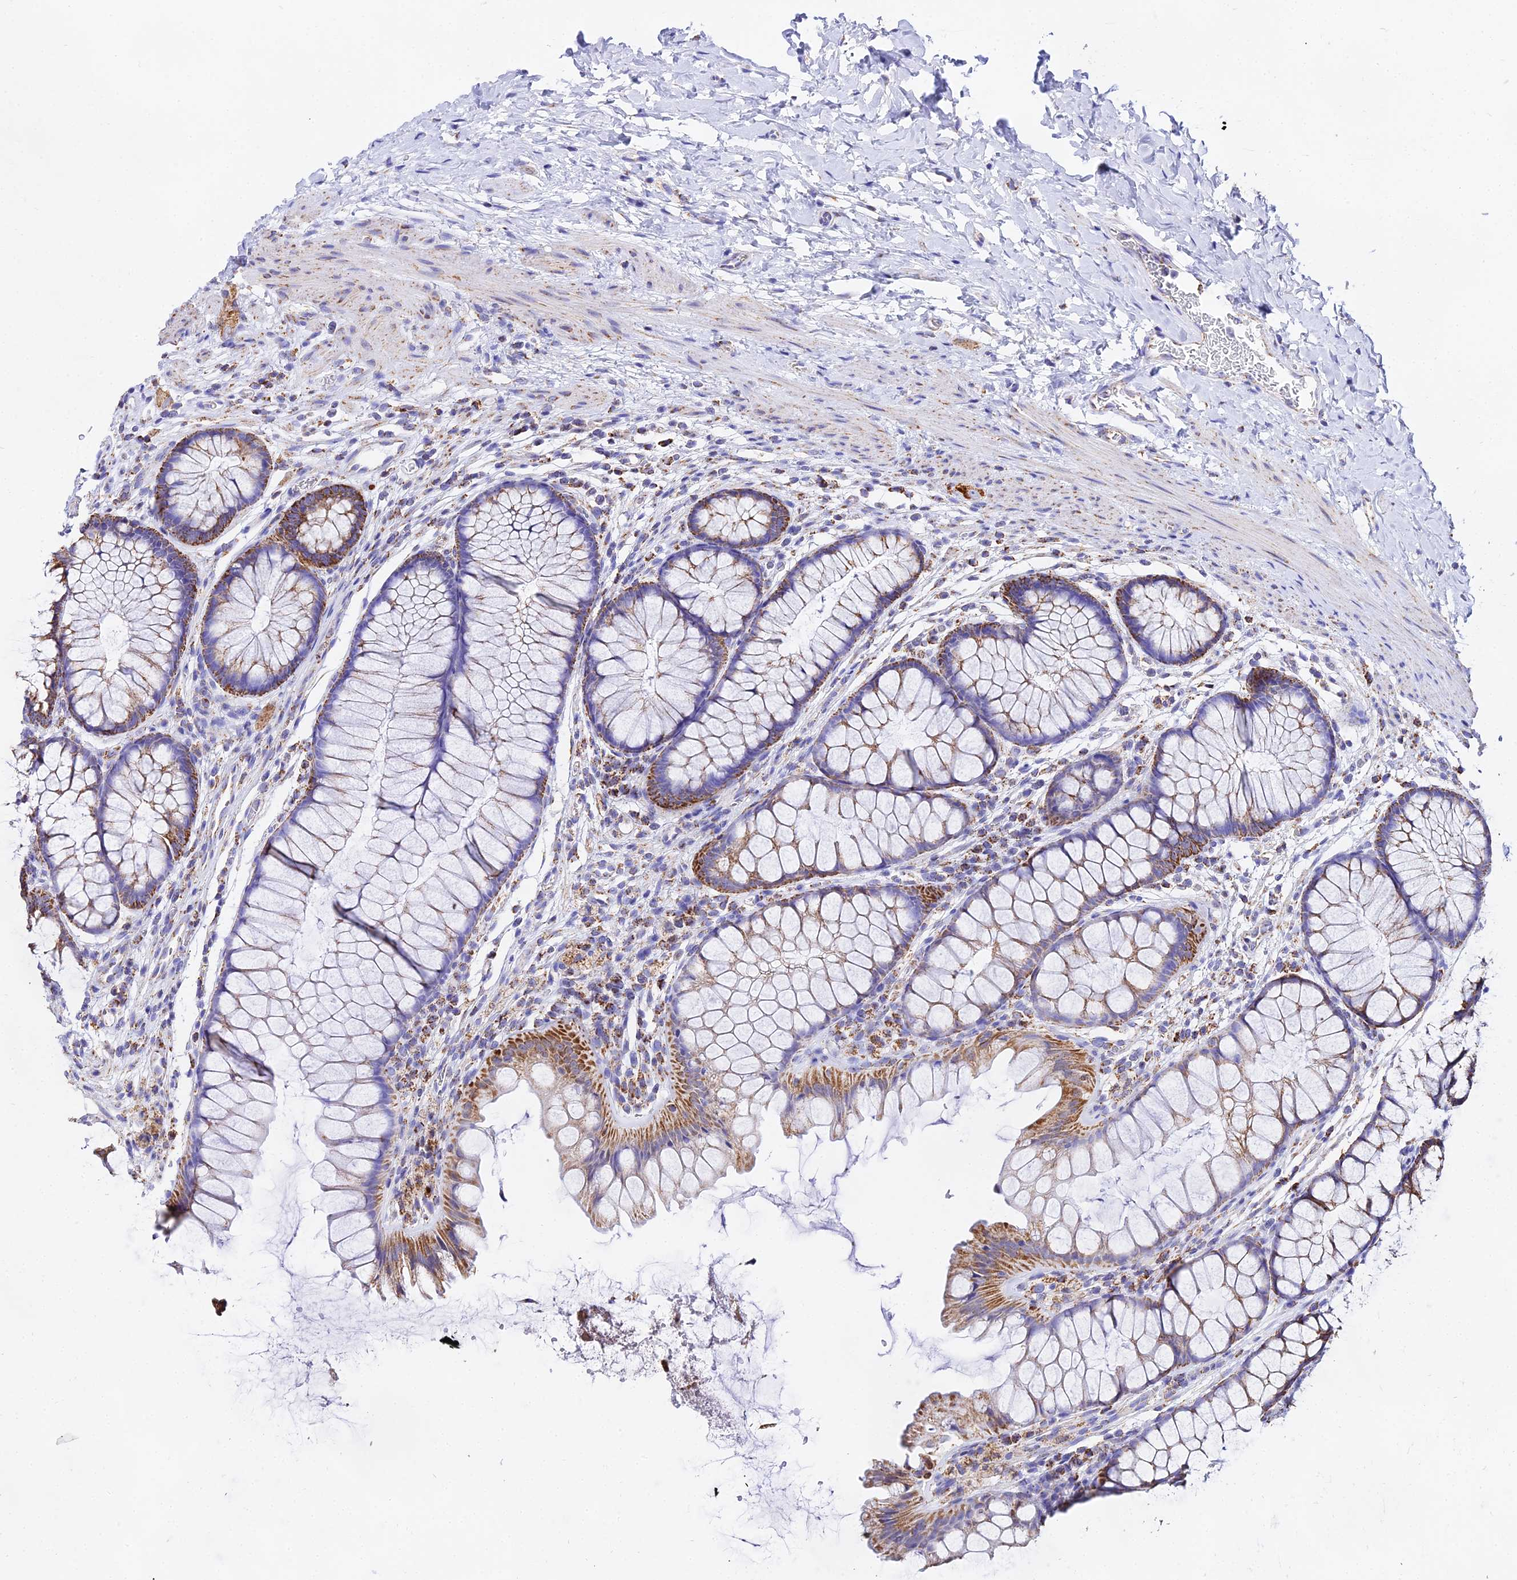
{"staining": {"intensity": "negative", "quantity": "none", "location": "none"}, "tissue": "colon", "cell_type": "Endothelial cells", "image_type": "normal", "snomed": [{"axis": "morphology", "description": "Normal tissue, NOS"}, {"axis": "topography", "description": "Colon"}], "caption": "This is an immunohistochemistry photomicrograph of unremarkable human colon. There is no positivity in endothelial cells.", "gene": "ATP5PD", "patient": {"sex": "female", "age": 62}}